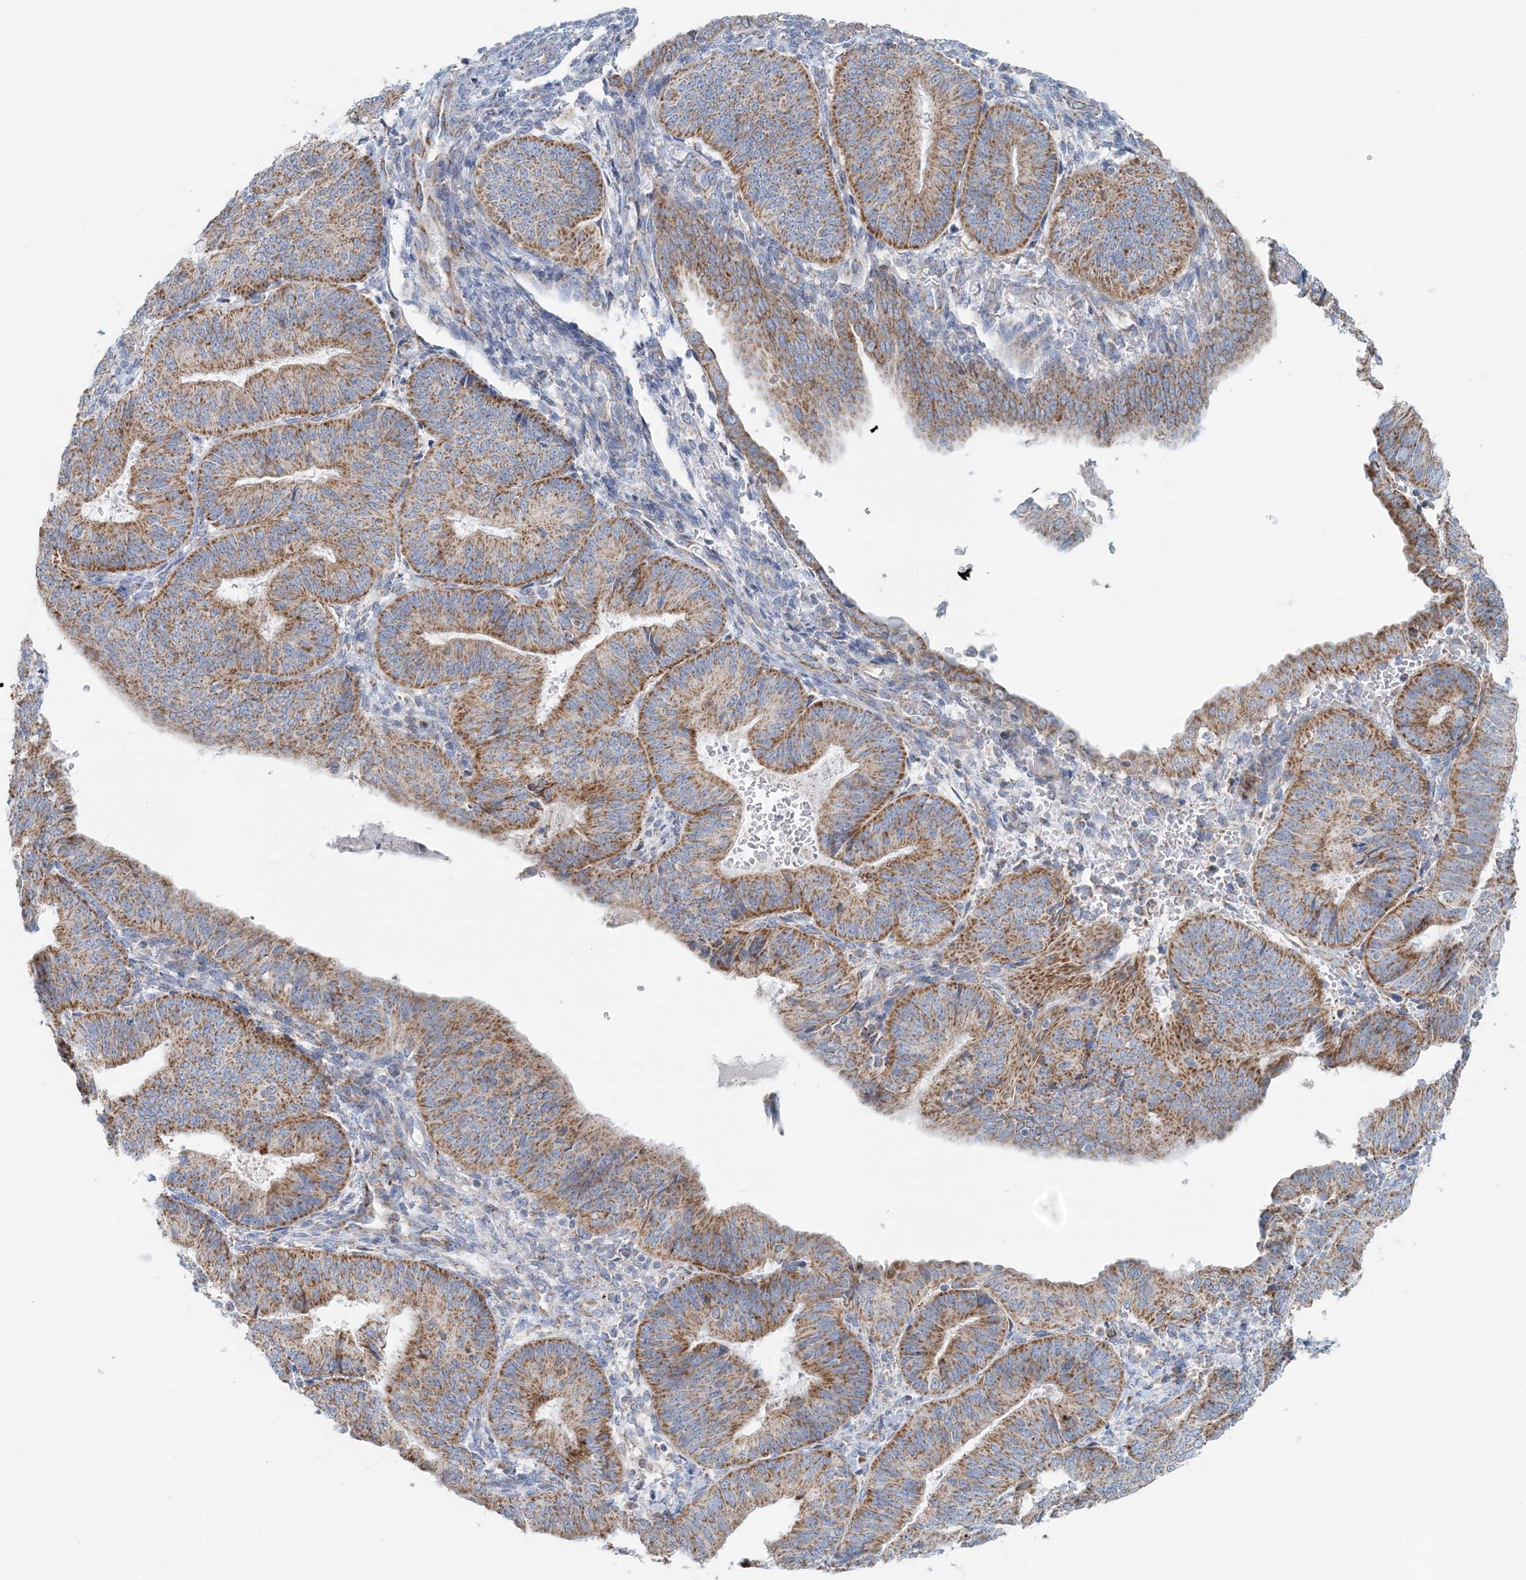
{"staining": {"intensity": "moderate", "quantity": ">75%", "location": "cytoplasmic/membranous"}, "tissue": "endometrial cancer", "cell_type": "Tumor cells", "image_type": "cancer", "snomed": [{"axis": "morphology", "description": "Adenocarcinoma, NOS"}, {"axis": "topography", "description": "Endometrium"}], "caption": "Protein expression analysis of human endometrial cancer (adenocarcinoma) reveals moderate cytoplasmic/membranous expression in approximately >75% of tumor cells.", "gene": "PCCB", "patient": {"sex": "female", "age": 58}}